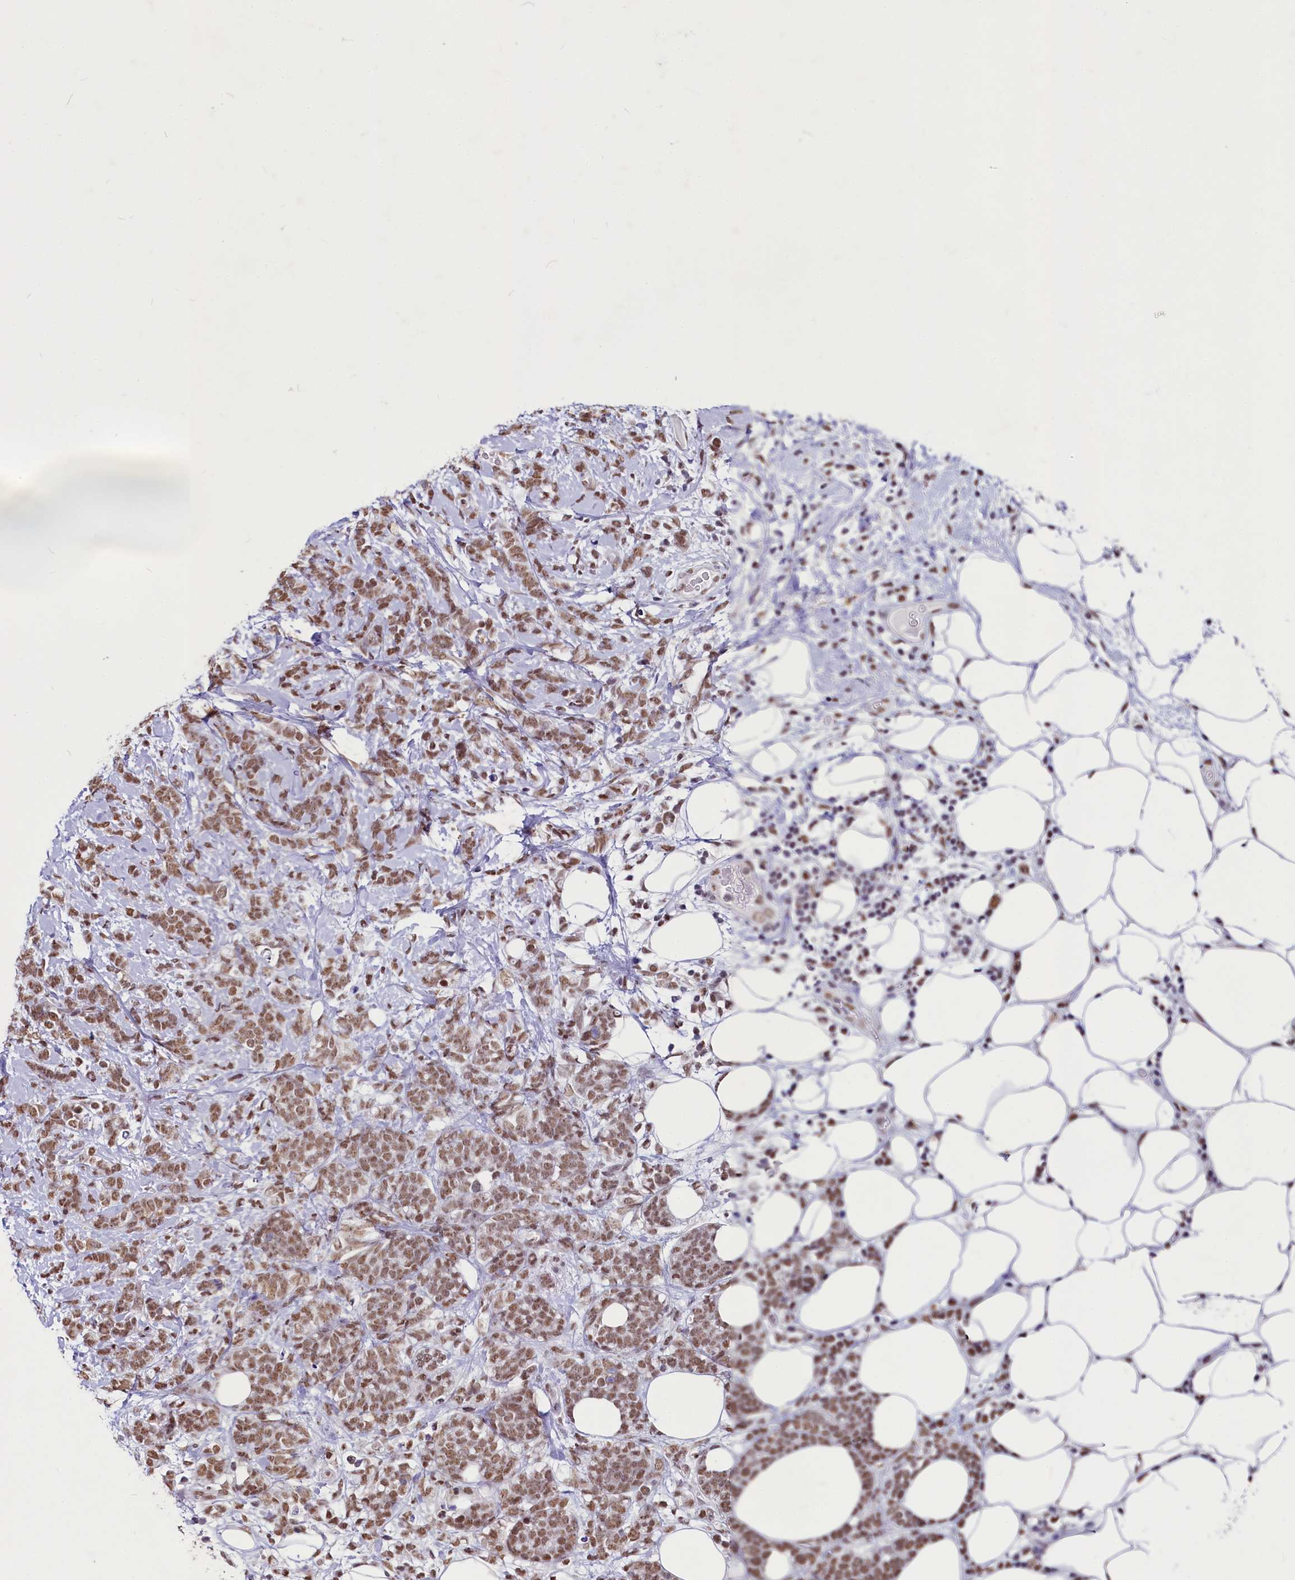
{"staining": {"intensity": "moderate", "quantity": ">75%", "location": "nuclear"}, "tissue": "breast cancer", "cell_type": "Tumor cells", "image_type": "cancer", "snomed": [{"axis": "morphology", "description": "Lobular carcinoma"}, {"axis": "topography", "description": "Breast"}], "caption": "Breast lobular carcinoma was stained to show a protein in brown. There is medium levels of moderate nuclear positivity in about >75% of tumor cells. (brown staining indicates protein expression, while blue staining denotes nuclei).", "gene": "PARPBP", "patient": {"sex": "female", "age": 58}}